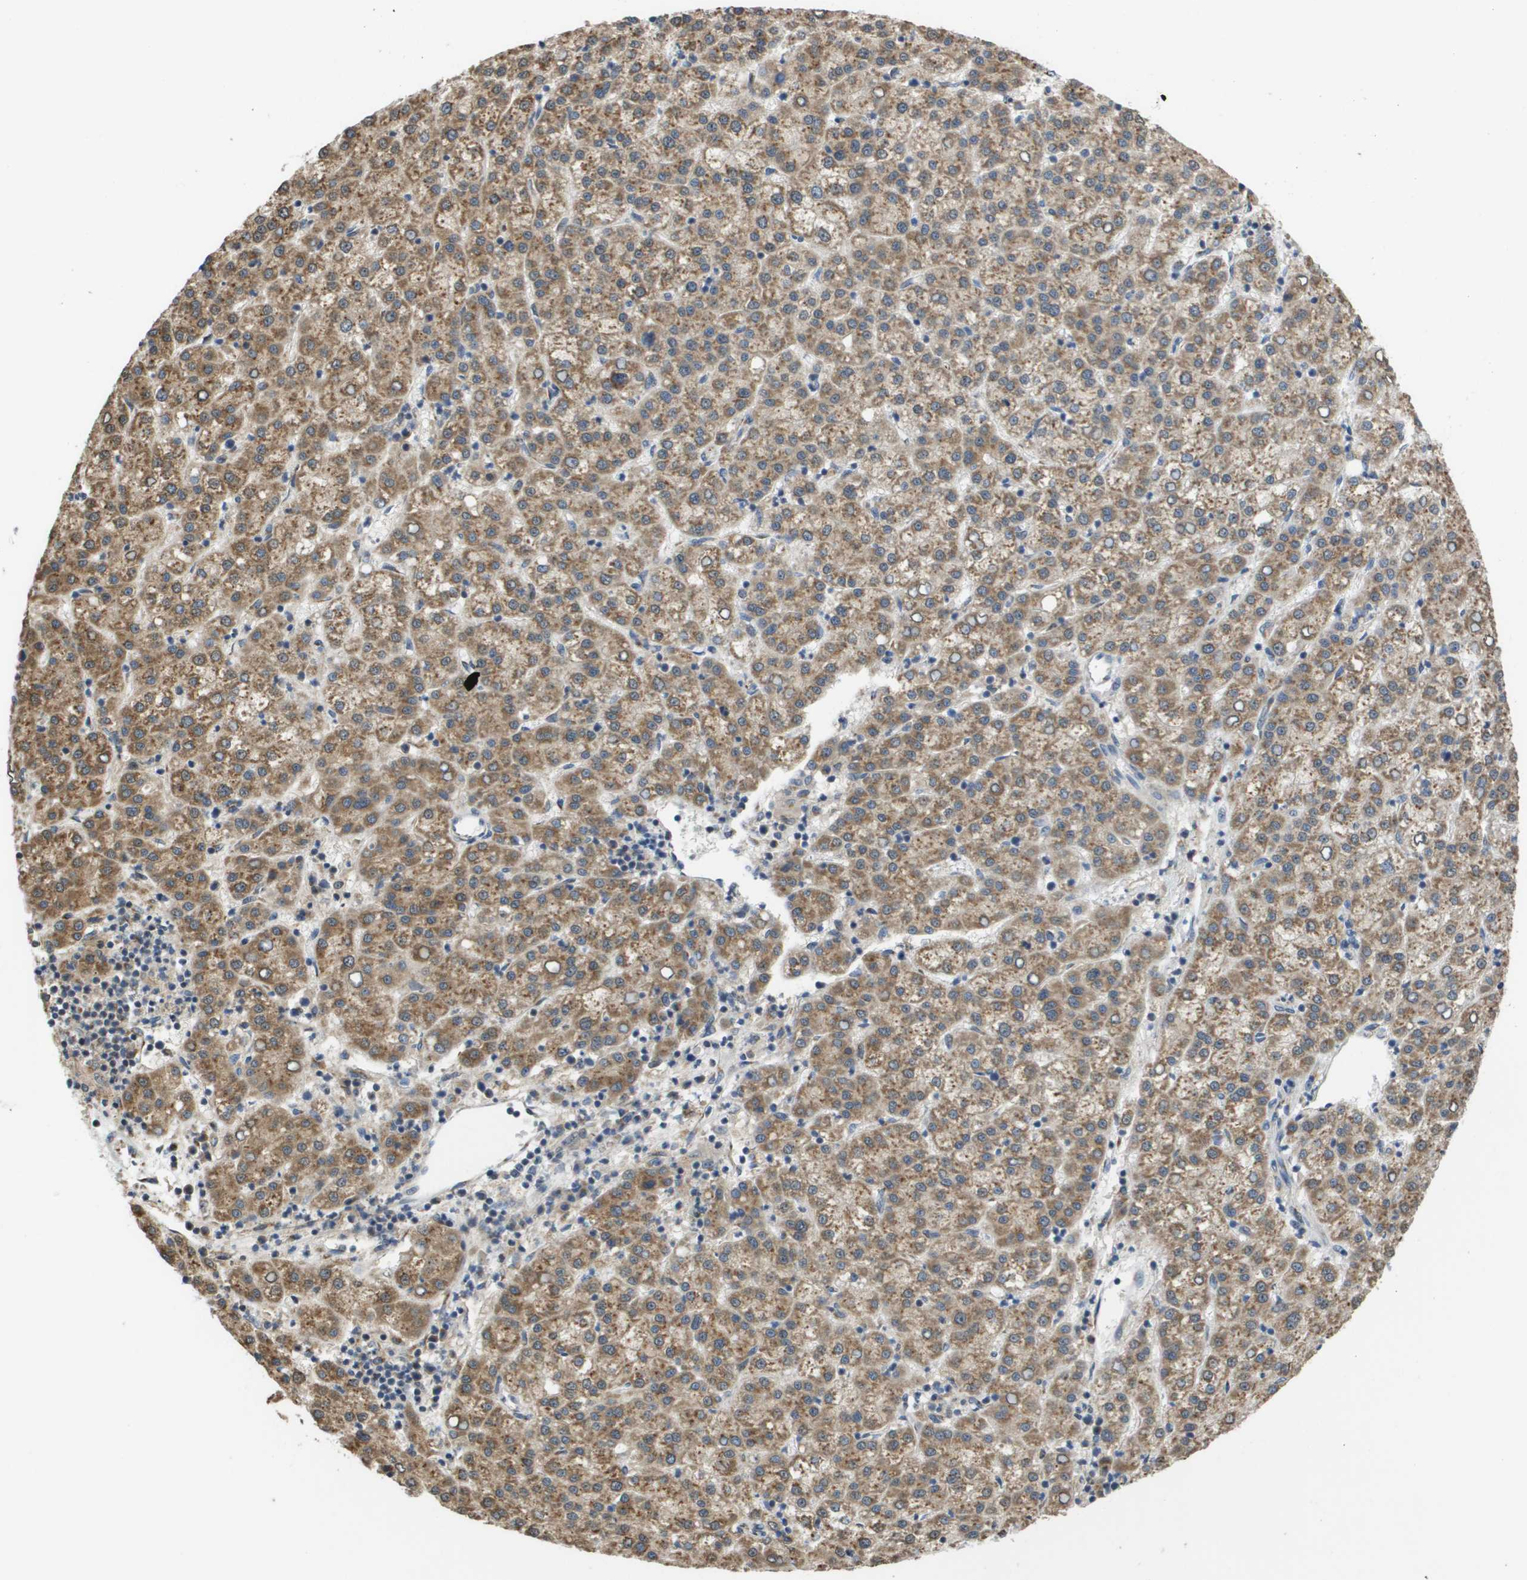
{"staining": {"intensity": "moderate", "quantity": ">75%", "location": "cytoplasmic/membranous"}, "tissue": "liver cancer", "cell_type": "Tumor cells", "image_type": "cancer", "snomed": [{"axis": "morphology", "description": "Carcinoma, Hepatocellular, NOS"}, {"axis": "topography", "description": "Liver"}], "caption": "DAB (3,3'-diaminobenzidine) immunohistochemical staining of liver cancer shows moderate cytoplasmic/membranous protein positivity in approximately >75% of tumor cells. Nuclei are stained in blue.", "gene": "PCK1", "patient": {"sex": "female", "age": 58}}